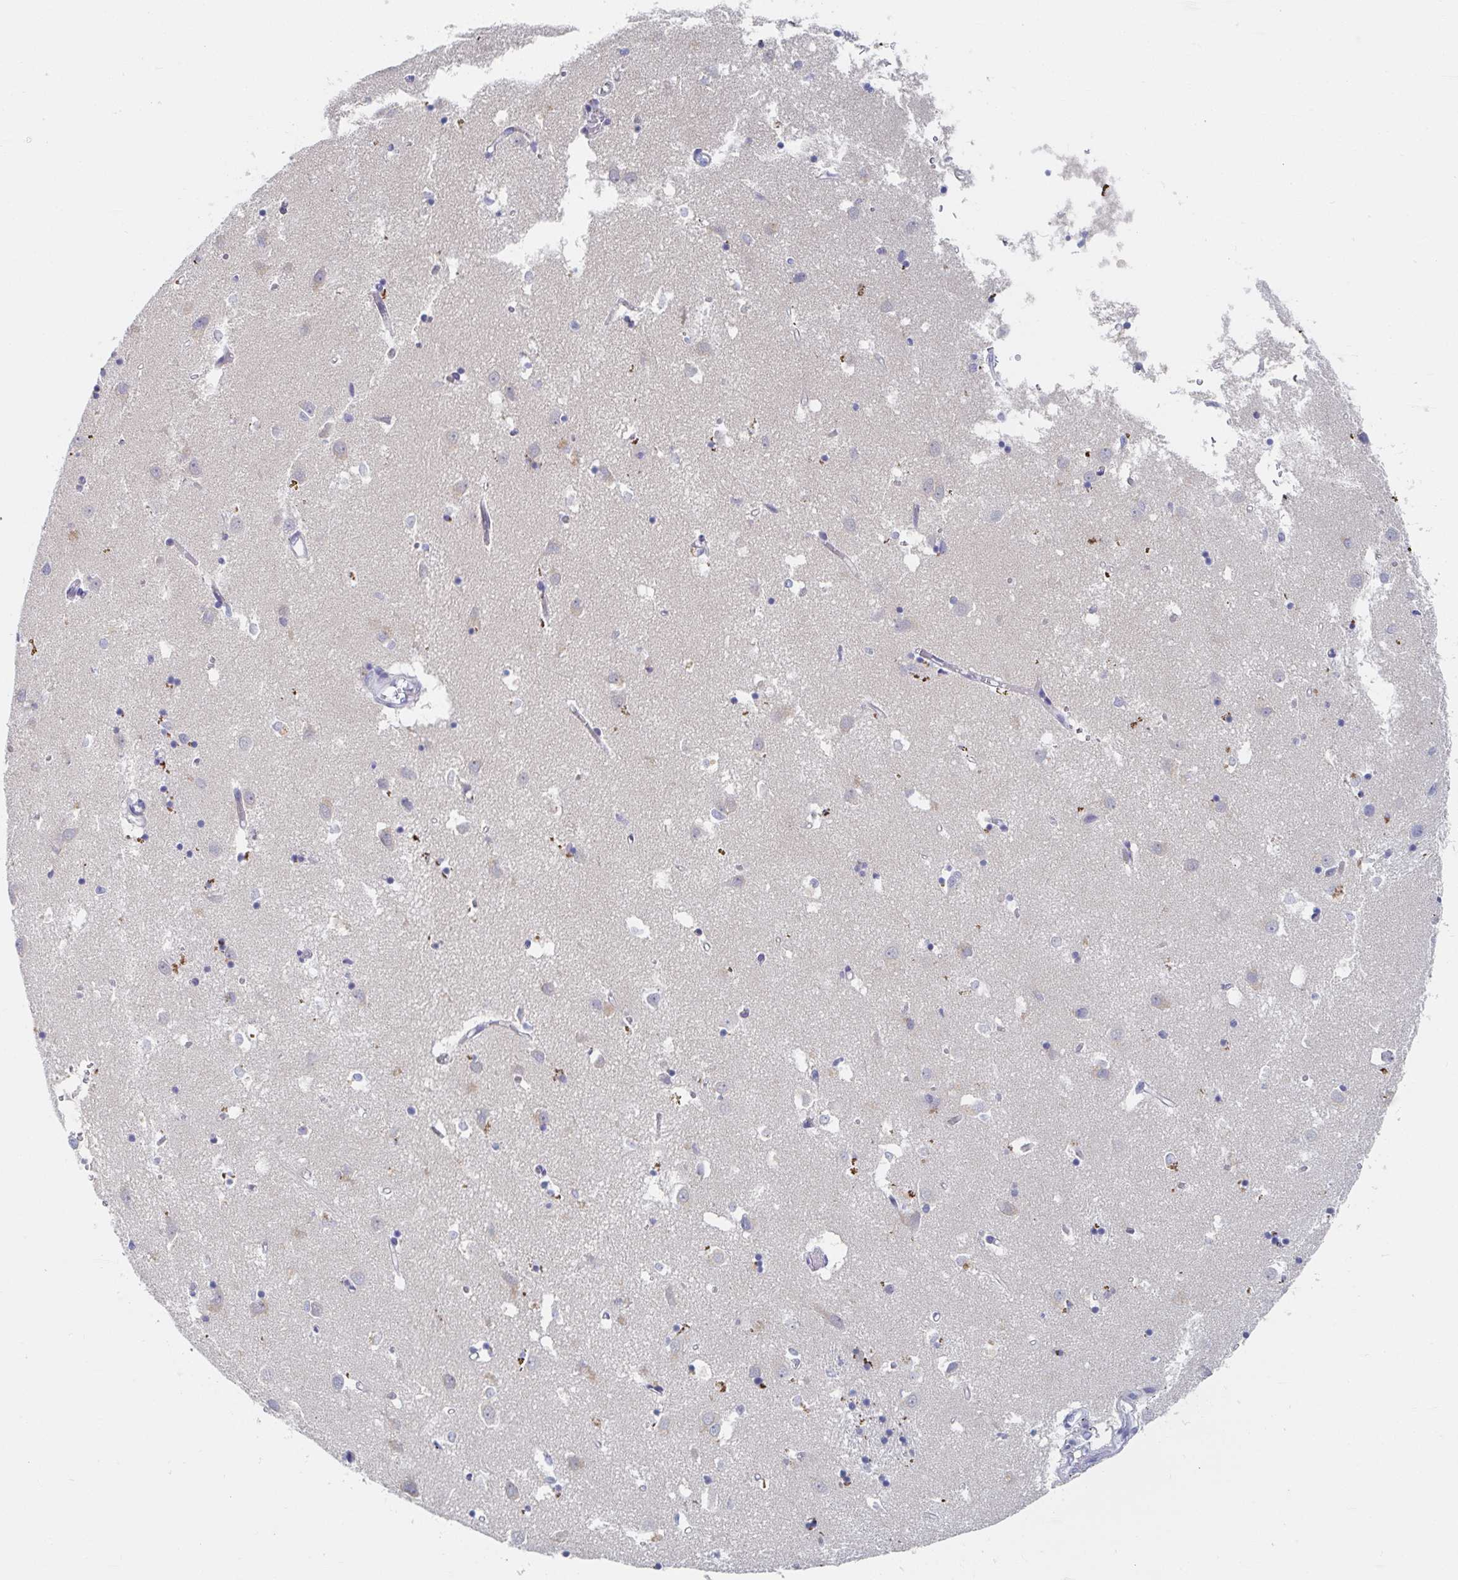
{"staining": {"intensity": "negative", "quantity": "none", "location": "none"}, "tissue": "caudate", "cell_type": "Glial cells", "image_type": "normal", "snomed": [{"axis": "morphology", "description": "Normal tissue, NOS"}, {"axis": "topography", "description": "Lateral ventricle wall"}], "caption": "This is an IHC micrograph of unremarkable human caudate. There is no expression in glial cells.", "gene": "ZNF100", "patient": {"sex": "male", "age": 70}}